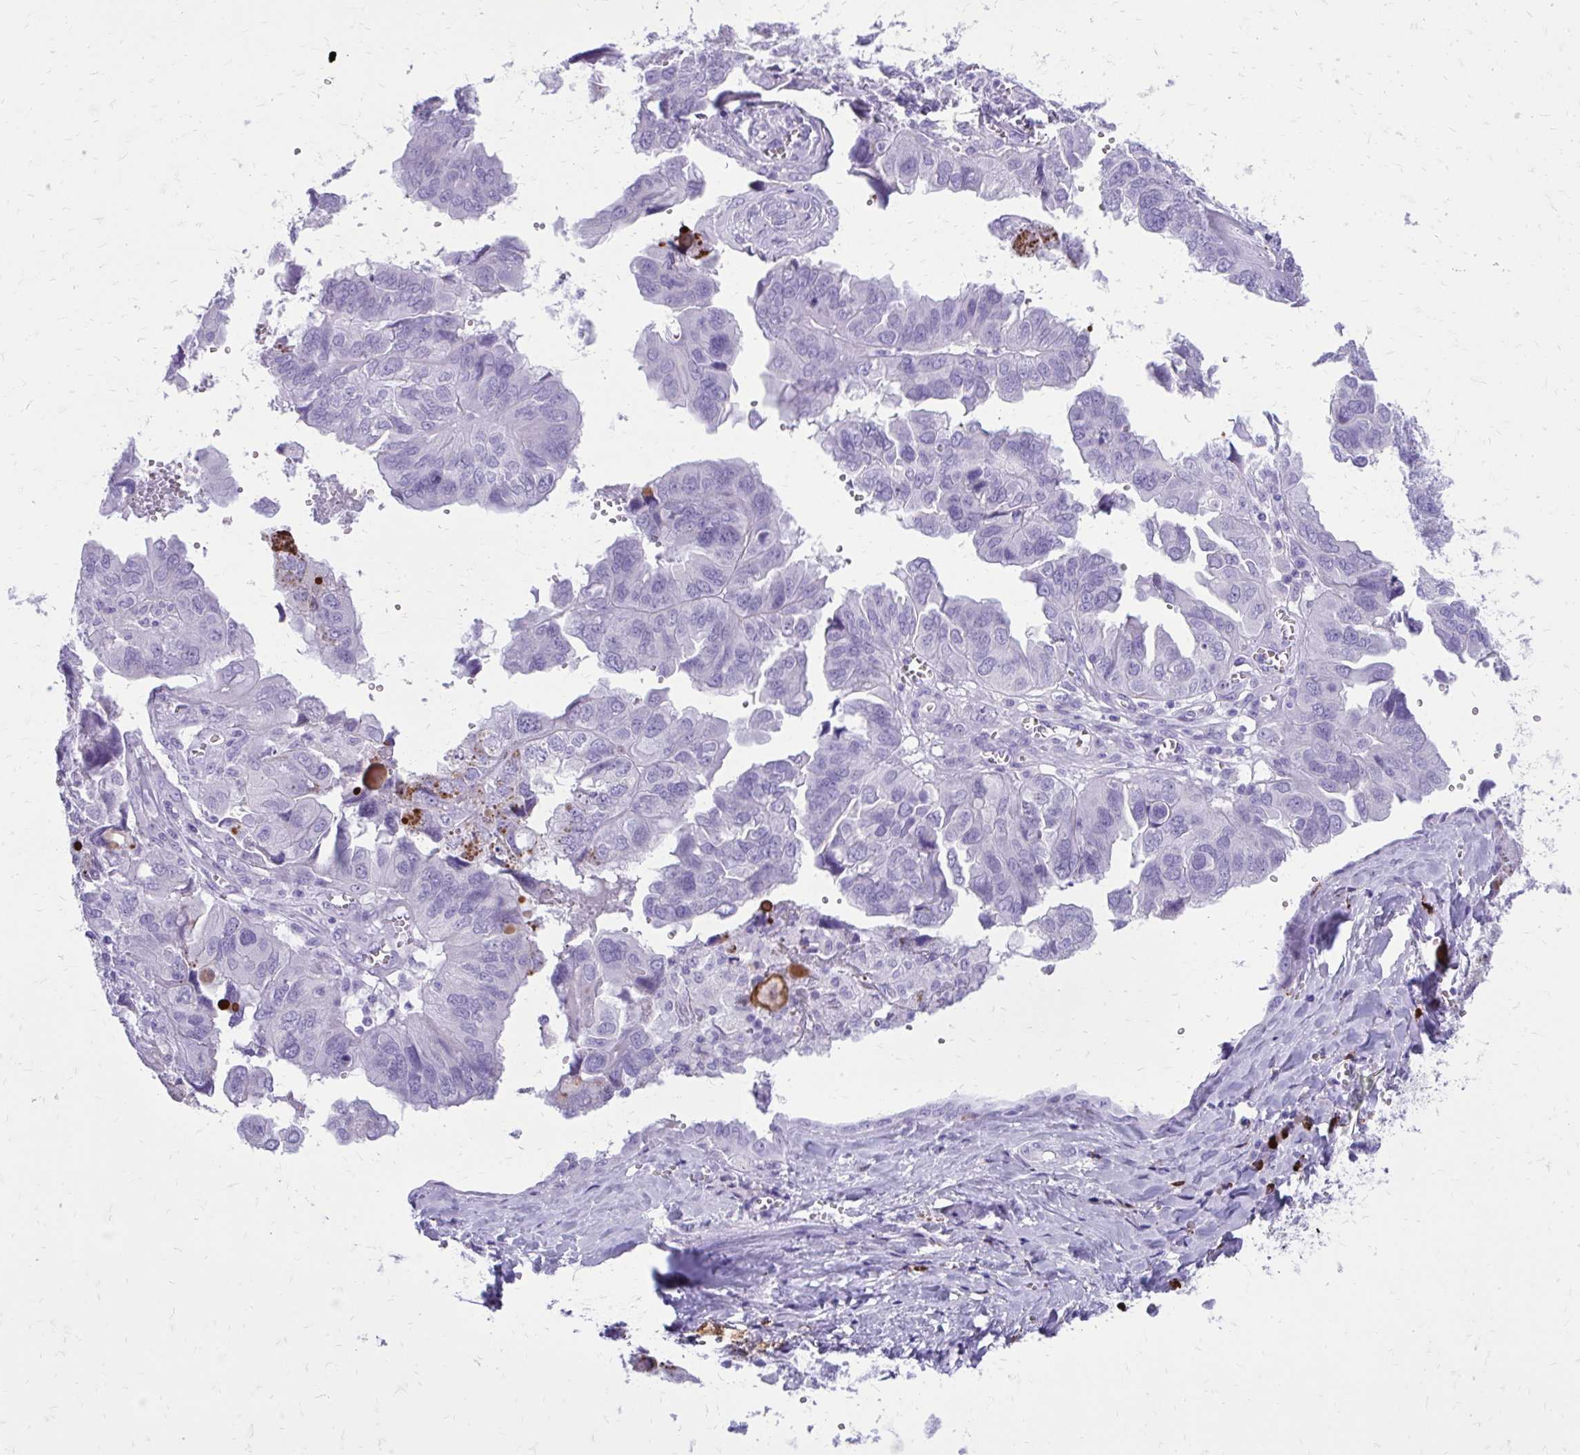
{"staining": {"intensity": "negative", "quantity": "none", "location": "none"}, "tissue": "ovarian cancer", "cell_type": "Tumor cells", "image_type": "cancer", "snomed": [{"axis": "morphology", "description": "Cystadenocarcinoma, serous, NOS"}, {"axis": "topography", "description": "Ovary"}], "caption": "IHC of human ovarian cancer shows no expression in tumor cells. (DAB IHC with hematoxylin counter stain).", "gene": "SATL1", "patient": {"sex": "female", "age": 79}}